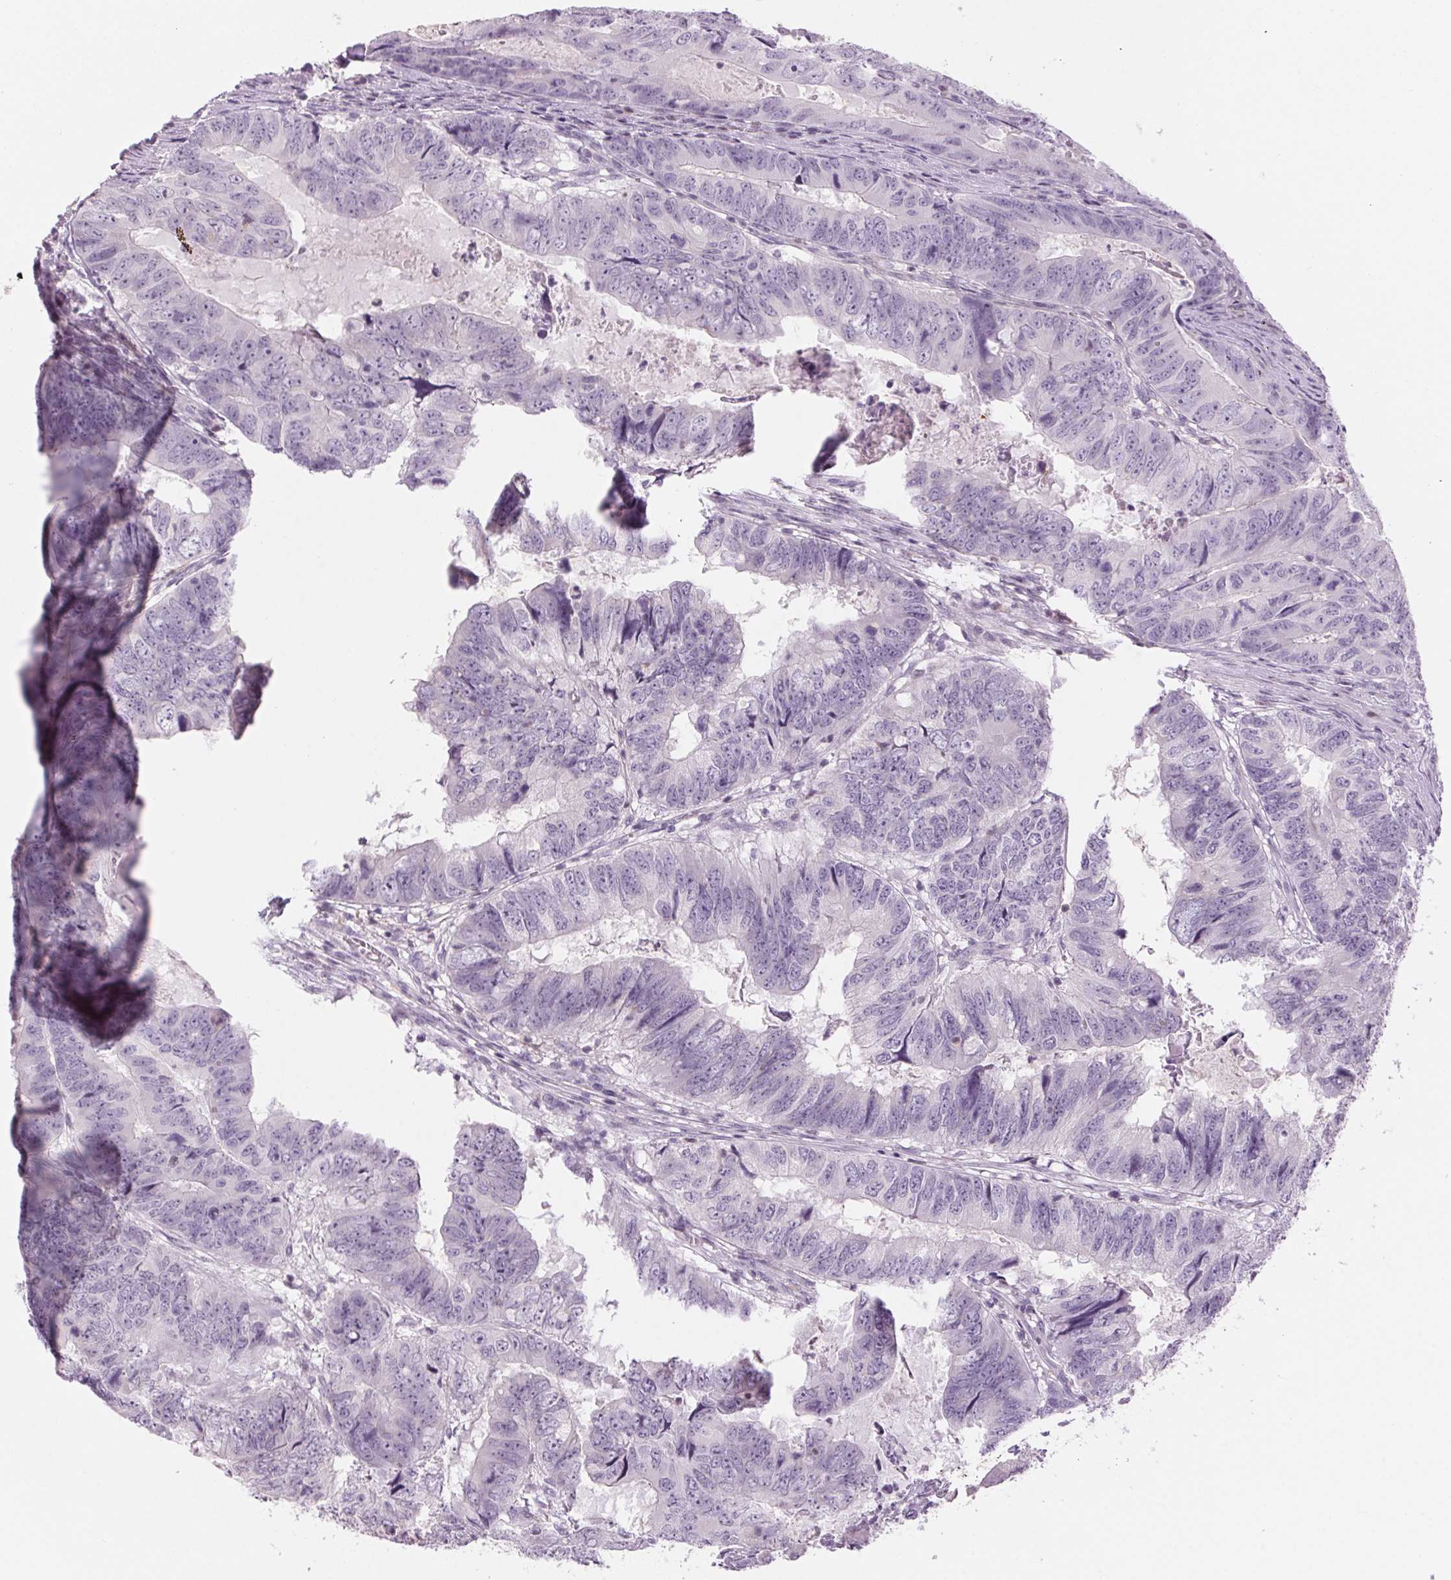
{"staining": {"intensity": "negative", "quantity": "none", "location": "none"}, "tissue": "colorectal cancer", "cell_type": "Tumor cells", "image_type": "cancer", "snomed": [{"axis": "morphology", "description": "Adenocarcinoma, NOS"}, {"axis": "topography", "description": "Colon"}], "caption": "Immunohistochemical staining of colorectal adenocarcinoma shows no significant expression in tumor cells.", "gene": "SLC6A19", "patient": {"sex": "male", "age": 79}}